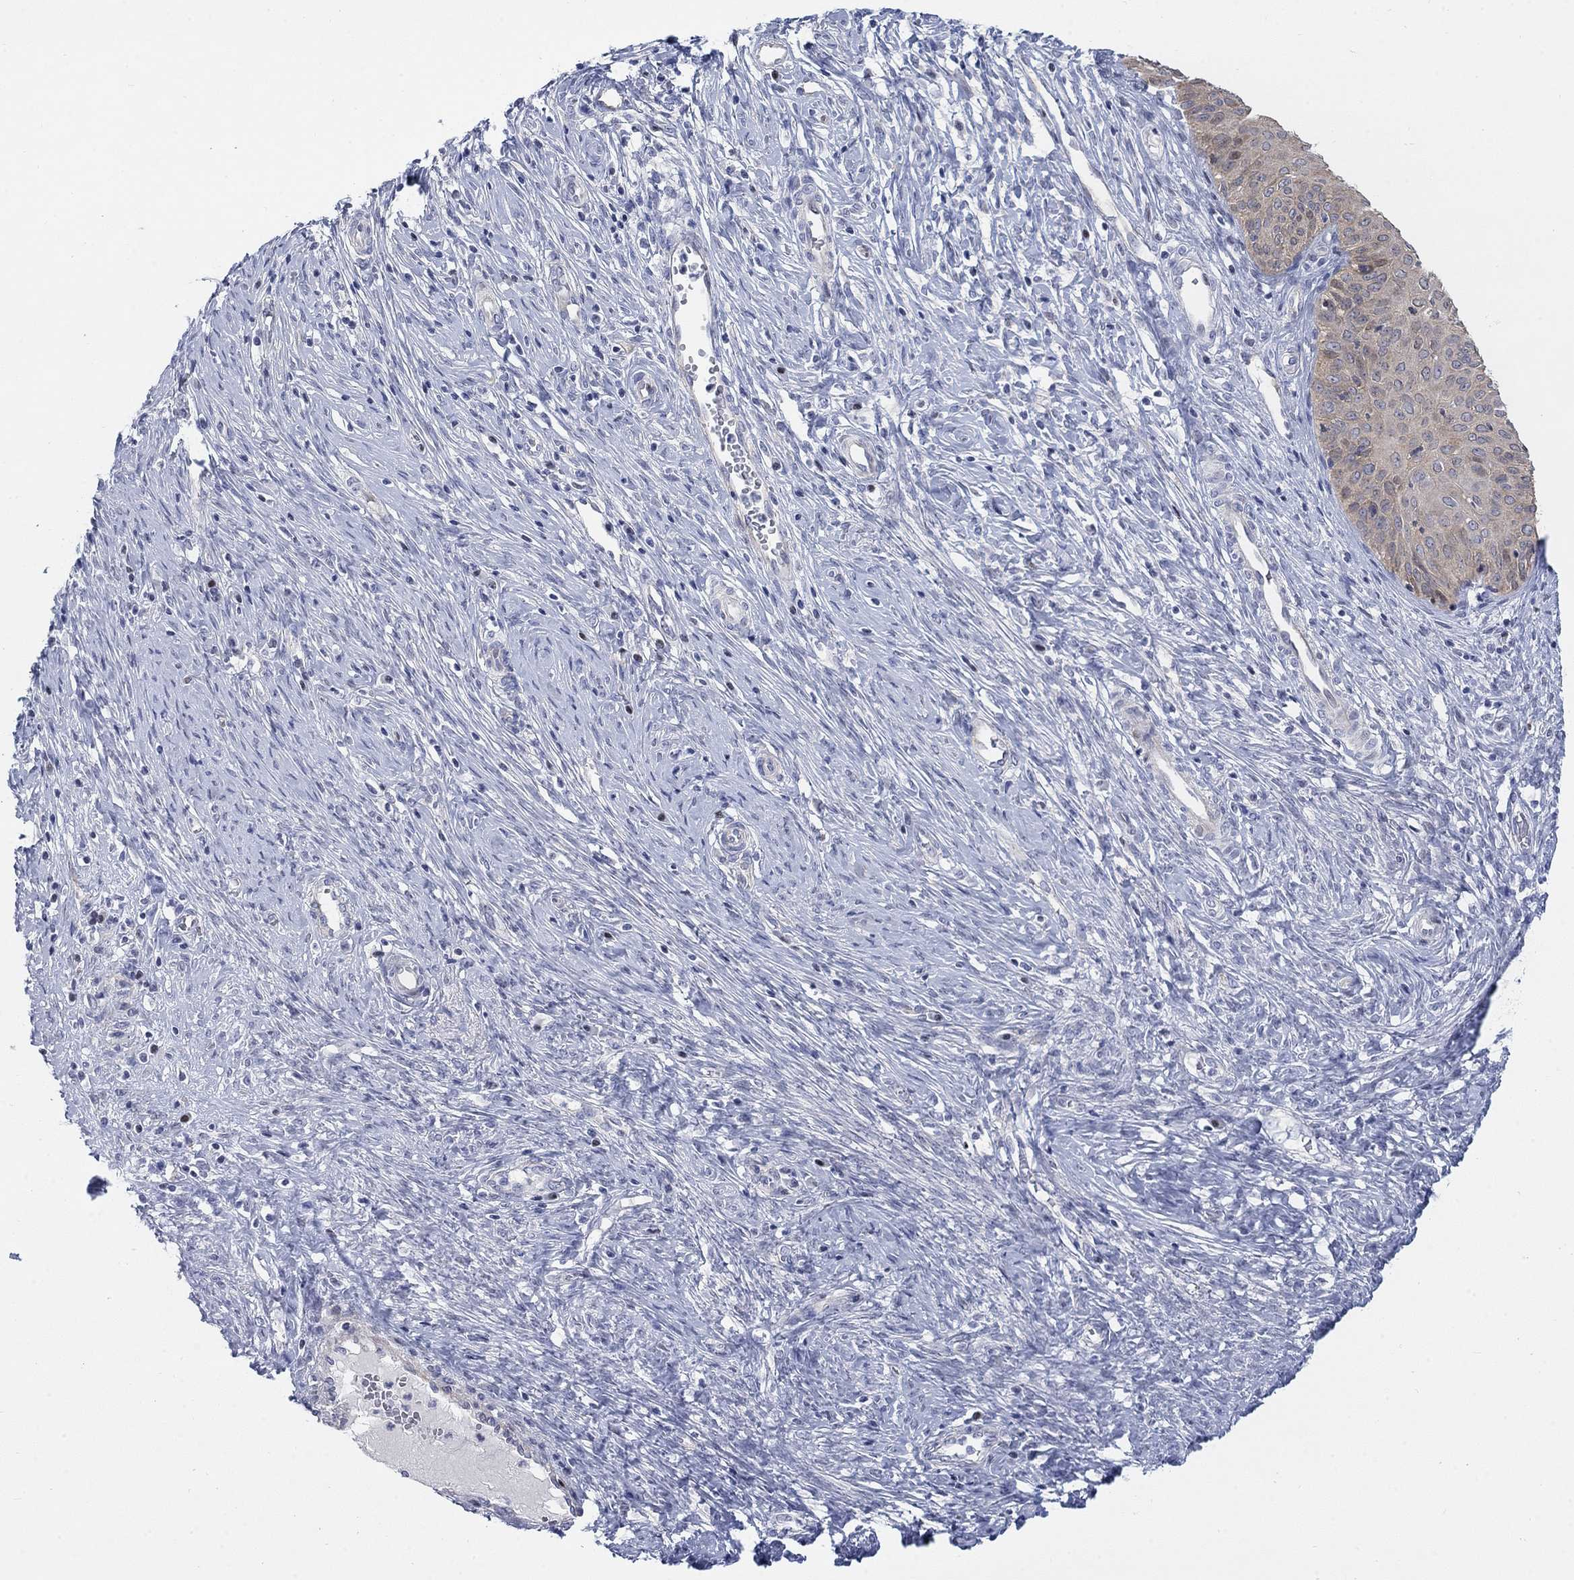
{"staining": {"intensity": "weak", "quantity": ">75%", "location": "cytoplasmic/membranous"}, "tissue": "cervical cancer", "cell_type": "Tumor cells", "image_type": "cancer", "snomed": [{"axis": "morphology", "description": "Normal tissue, NOS"}, {"axis": "morphology", "description": "Squamous cell carcinoma, NOS"}, {"axis": "topography", "description": "Cervix"}], "caption": "A brown stain shows weak cytoplasmic/membranous staining of a protein in human squamous cell carcinoma (cervical) tumor cells.", "gene": "MYO3A", "patient": {"sex": "female", "age": 39}}